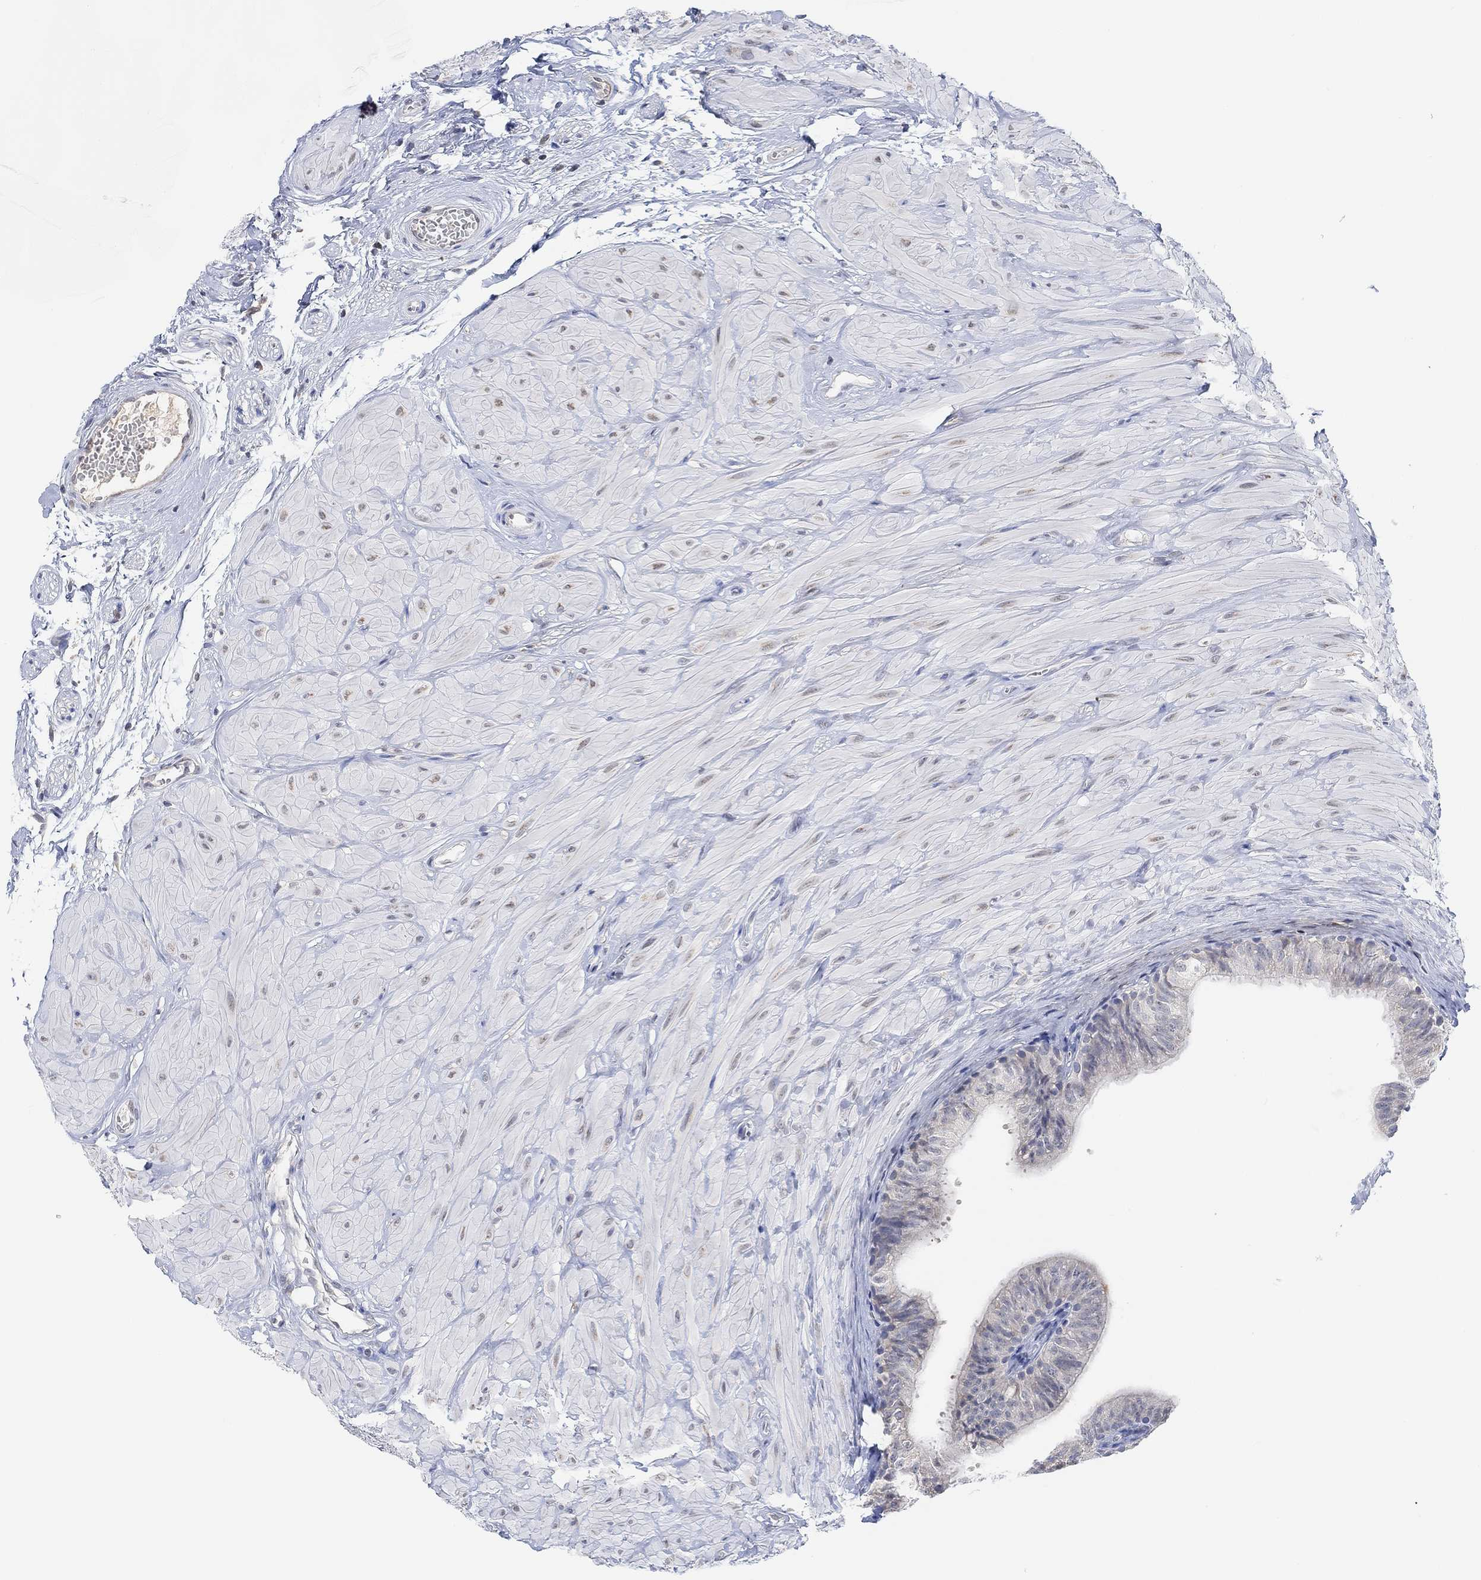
{"staining": {"intensity": "negative", "quantity": "none", "location": "none"}, "tissue": "epididymis", "cell_type": "Glandular cells", "image_type": "normal", "snomed": [{"axis": "morphology", "description": "Normal tissue, NOS"}, {"axis": "topography", "description": "Epididymis"}, {"axis": "topography", "description": "Vas deferens"}], "caption": "Immunohistochemistry (IHC) micrograph of normal epididymis stained for a protein (brown), which exhibits no positivity in glandular cells.", "gene": "MUC1", "patient": {"sex": "male", "age": 23}}